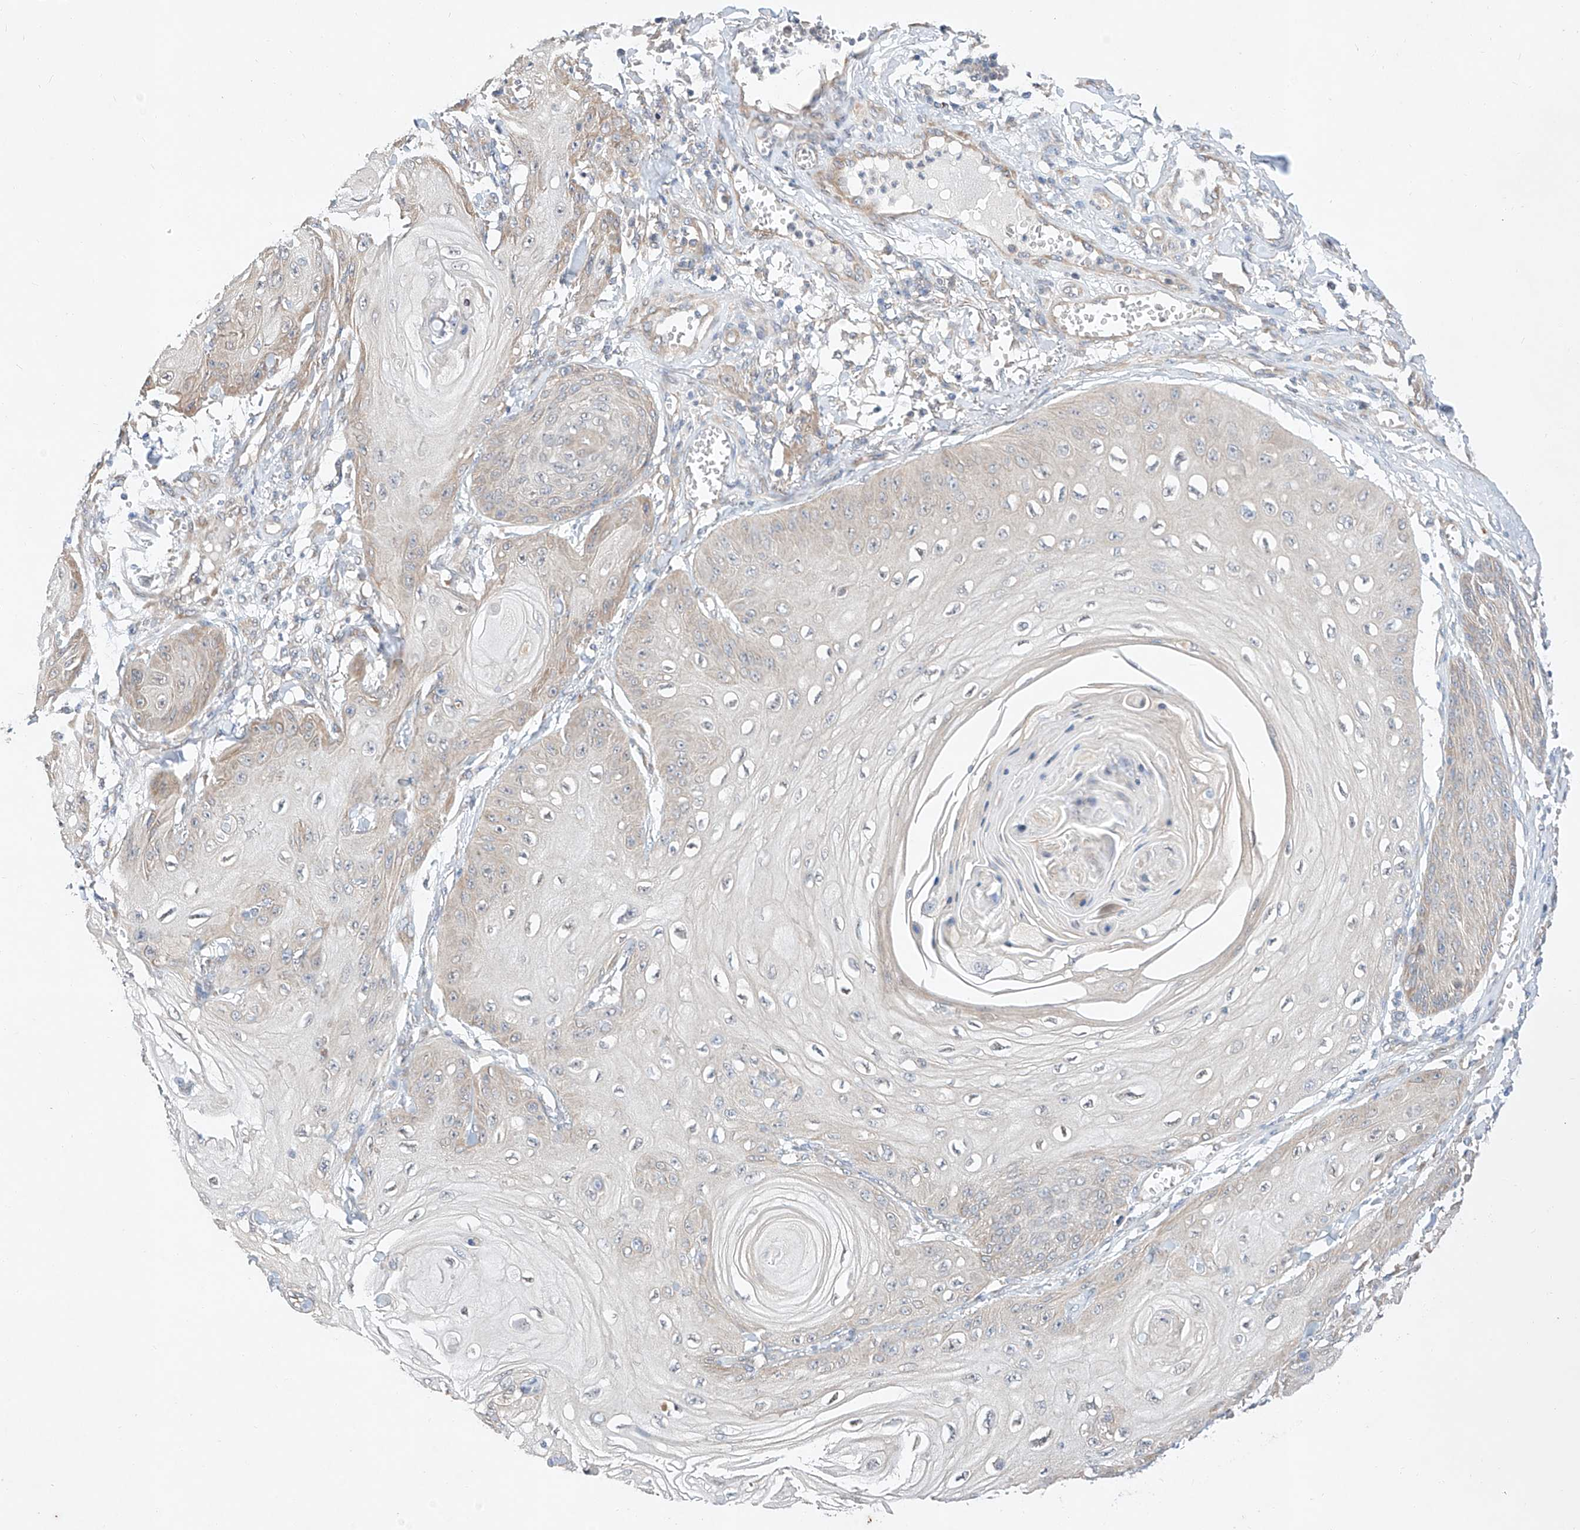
{"staining": {"intensity": "negative", "quantity": "none", "location": "none"}, "tissue": "skin cancer", "cell_type": "Tumor cells", "image_type": "cancer", "snomed": [{"axis": "morphology", "description": "Squamous cell carcinoma, NOS"}, {"axis": "topography", "description": "Skin"}], "caption": "This is a photomicrograph of IHC staining of skin cancer (squamous cell carcinoma), which shows no expression in tumor cells.", "gene": "C6orf118", "patient": {"sex": "male", "age": 74}}